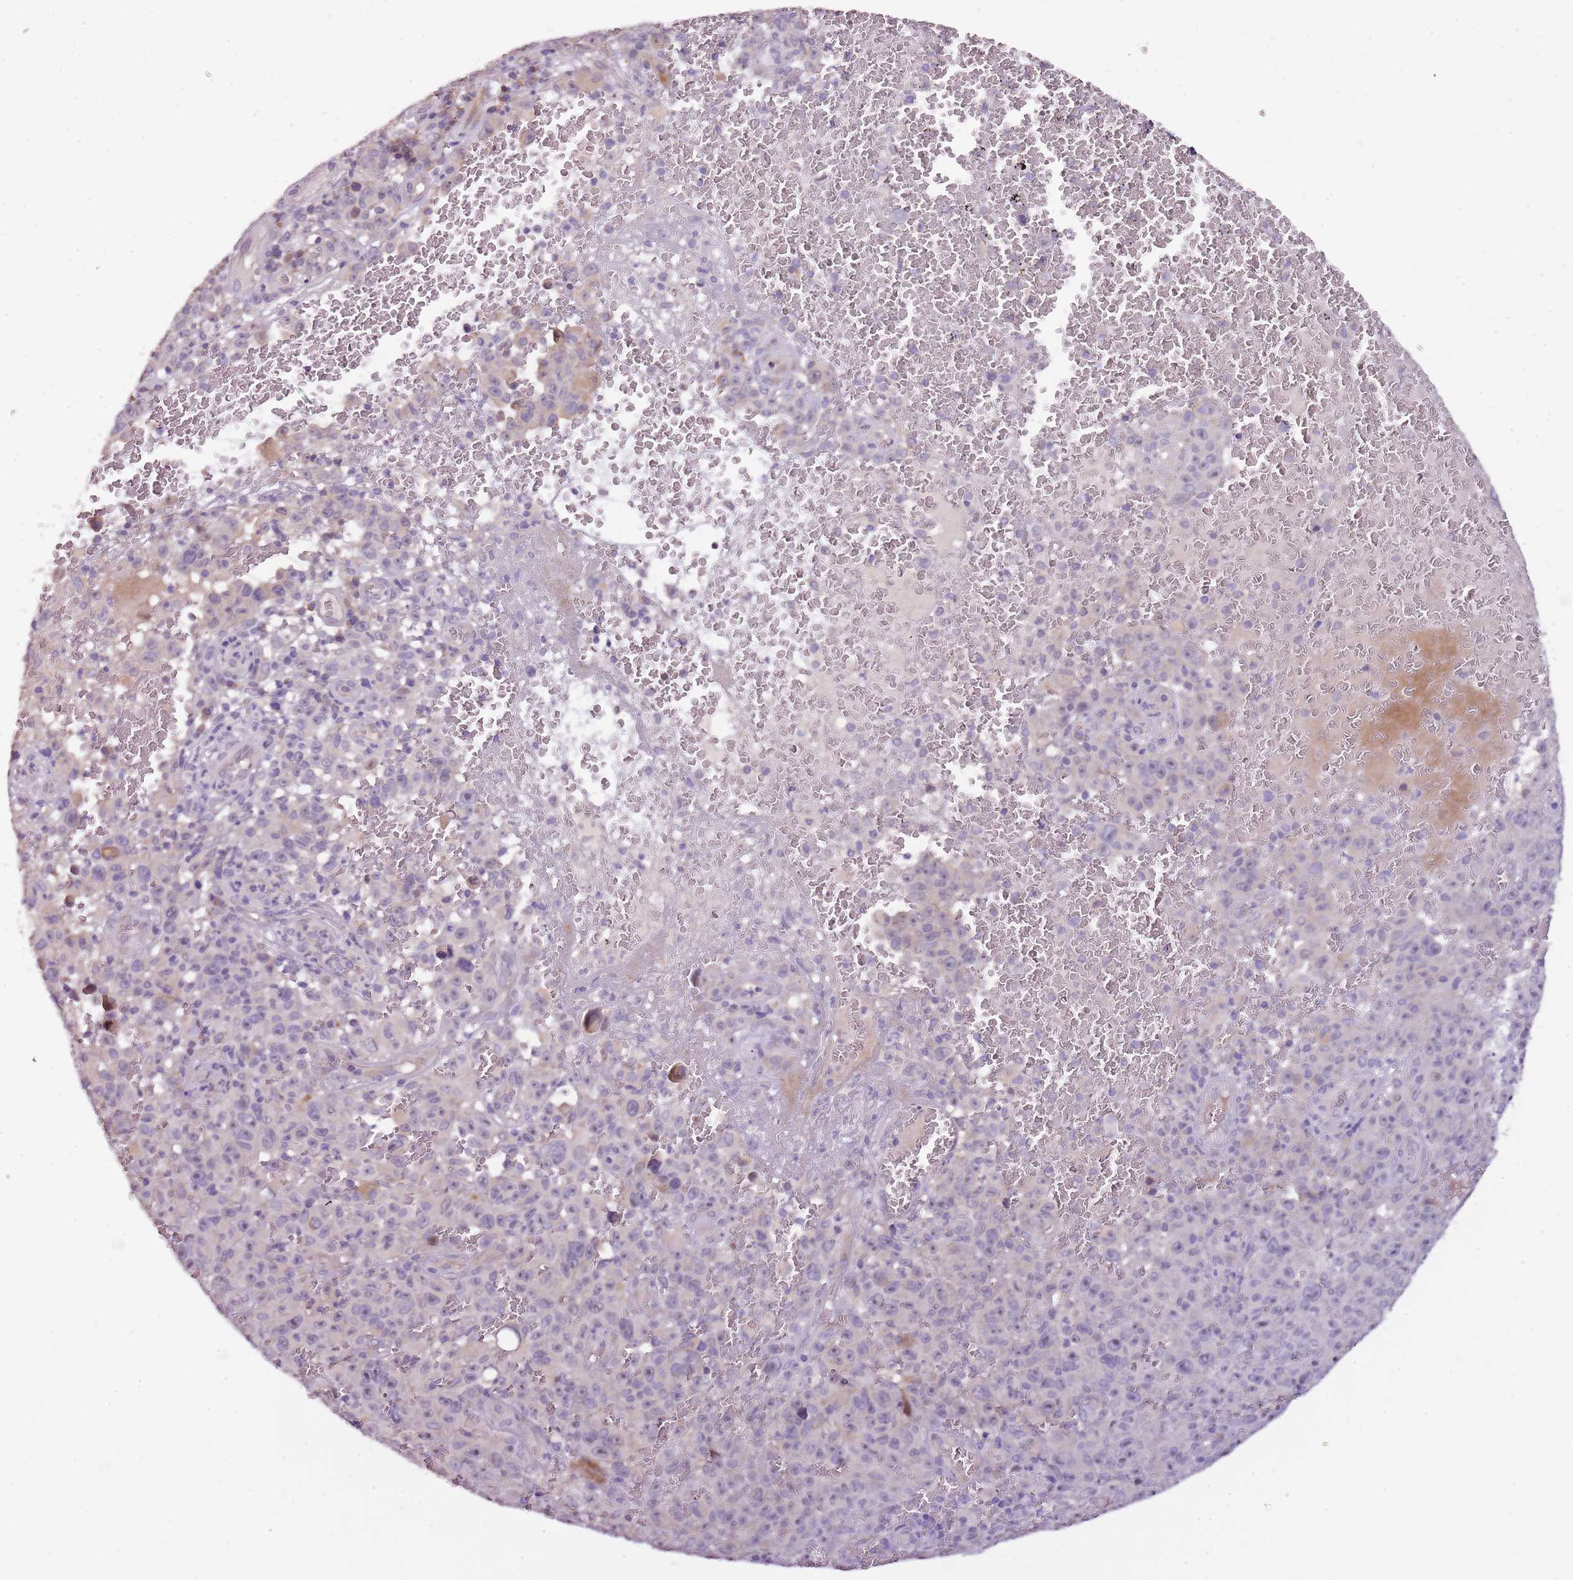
{"staining": {"intensity": "negative", "quantity": "none", "location": "none"}, "tissue": "melanoma", "cell_type": "Tumor cells", "image_type": "cancer", "snomed": [{"axis": "morphology", "description": "Malignant melanoma, NOS"}, {"axis": "topography", "description": "Skin"}], "caption": "An IHC histopathology image of malignant melanoma is shown. There is no staining in tumor cells of malignant melanoma.", "gene": "NKX2-3", "patient": {"sex": "female", "age": 82}}